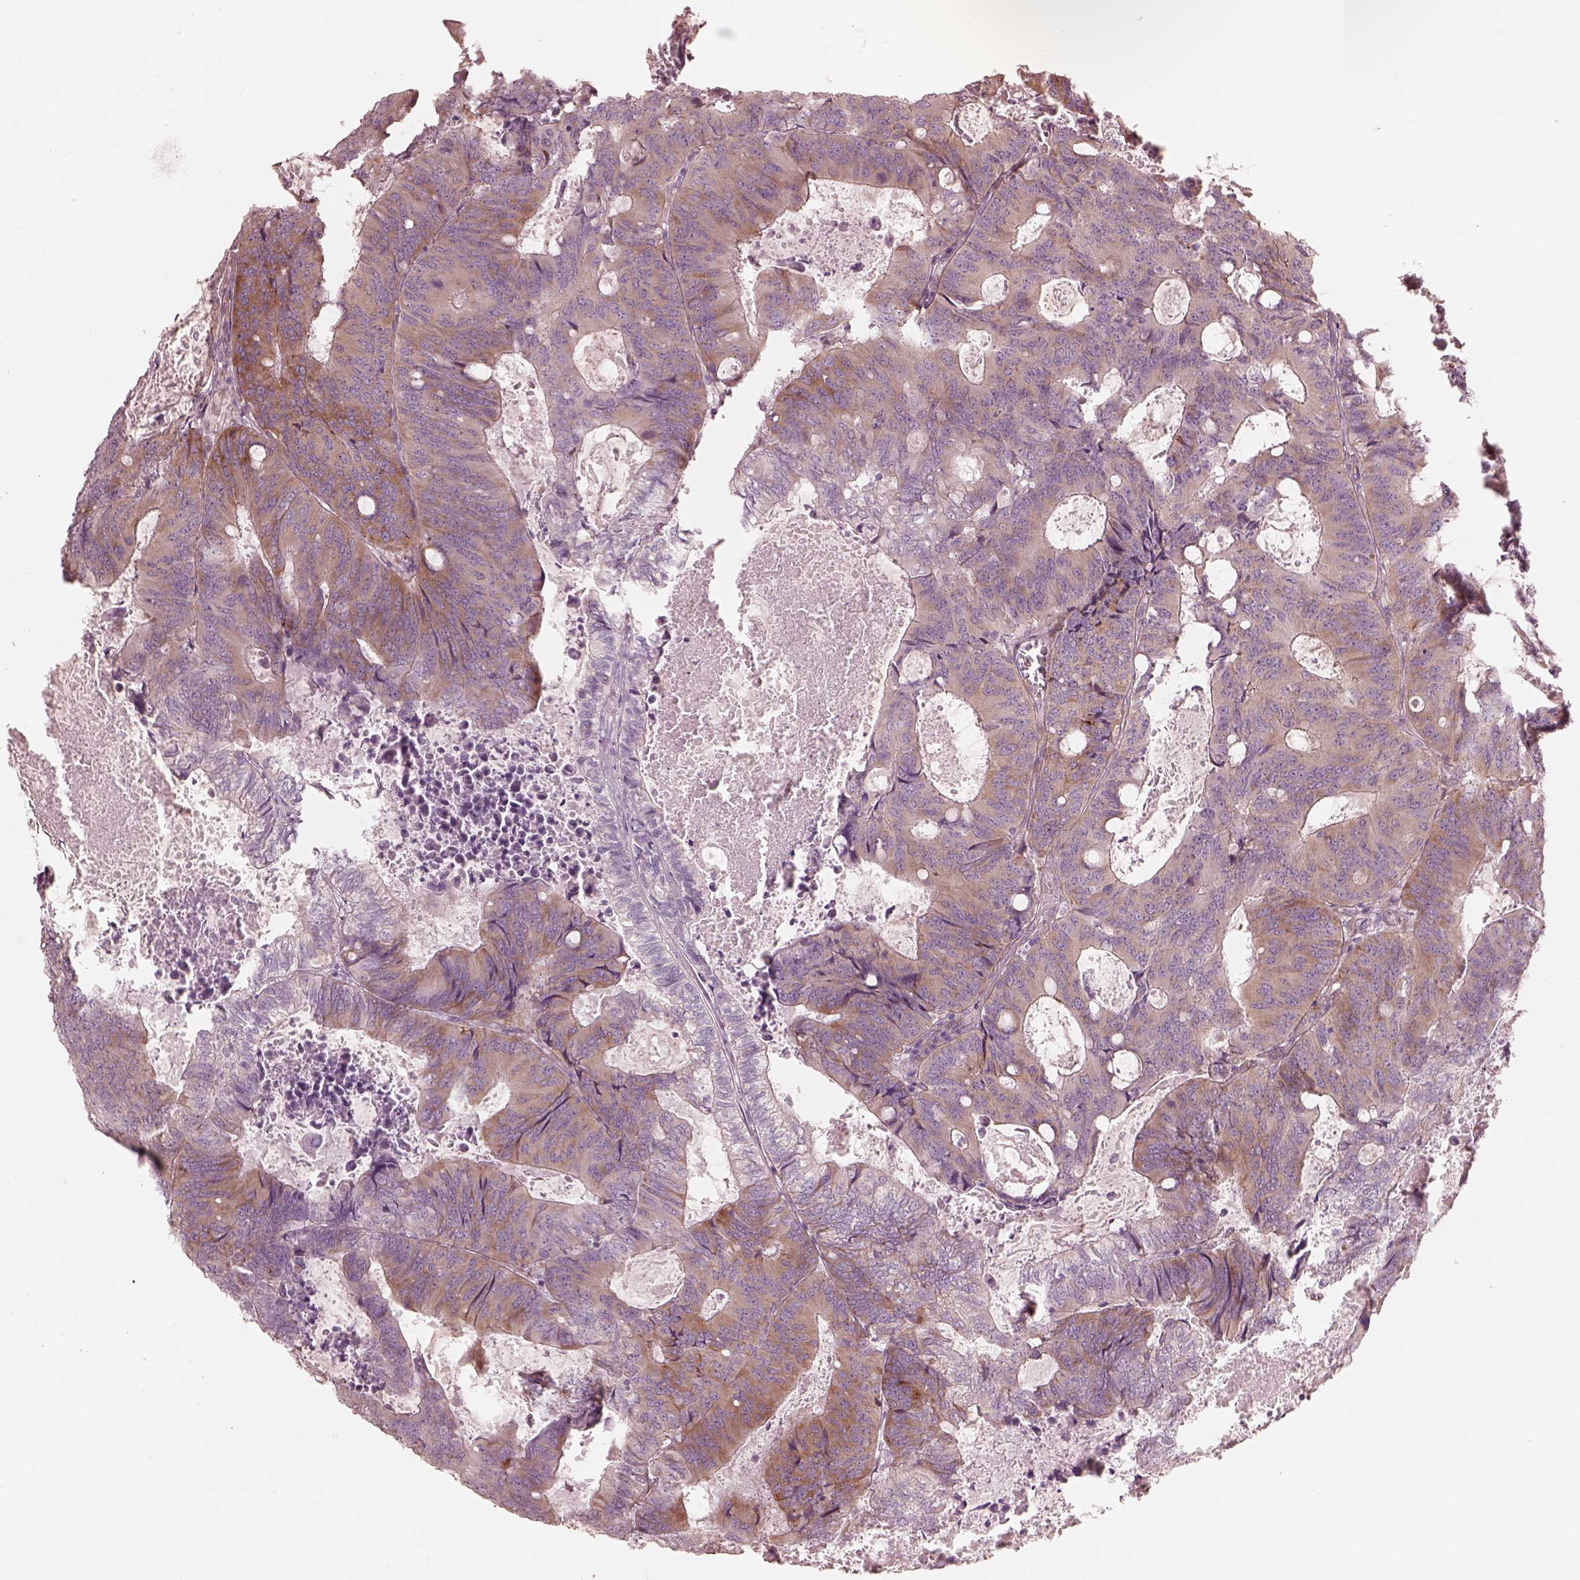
{"staining": {"intensity": "moderate", "quantity": "<25%", "location": "cytoplasmic/membranous"}, "tissue": "colorectal cancer", "cell_type": "Tumor cells", "image_type": "cancer", "snomed": [{"axis": "morphology", "description": "Adenocarcinoma, NOS"}, {"axis": "topography", "description": "Colon"}], "caption": "The photomicrograph demonstrates a brown stain indicating the presence of a protein in the cytoplasmic/membranous of tumor cells in colorectal cancer.", "gene": "RAB3C", "patient": {"sex": "male", "age": 67}}